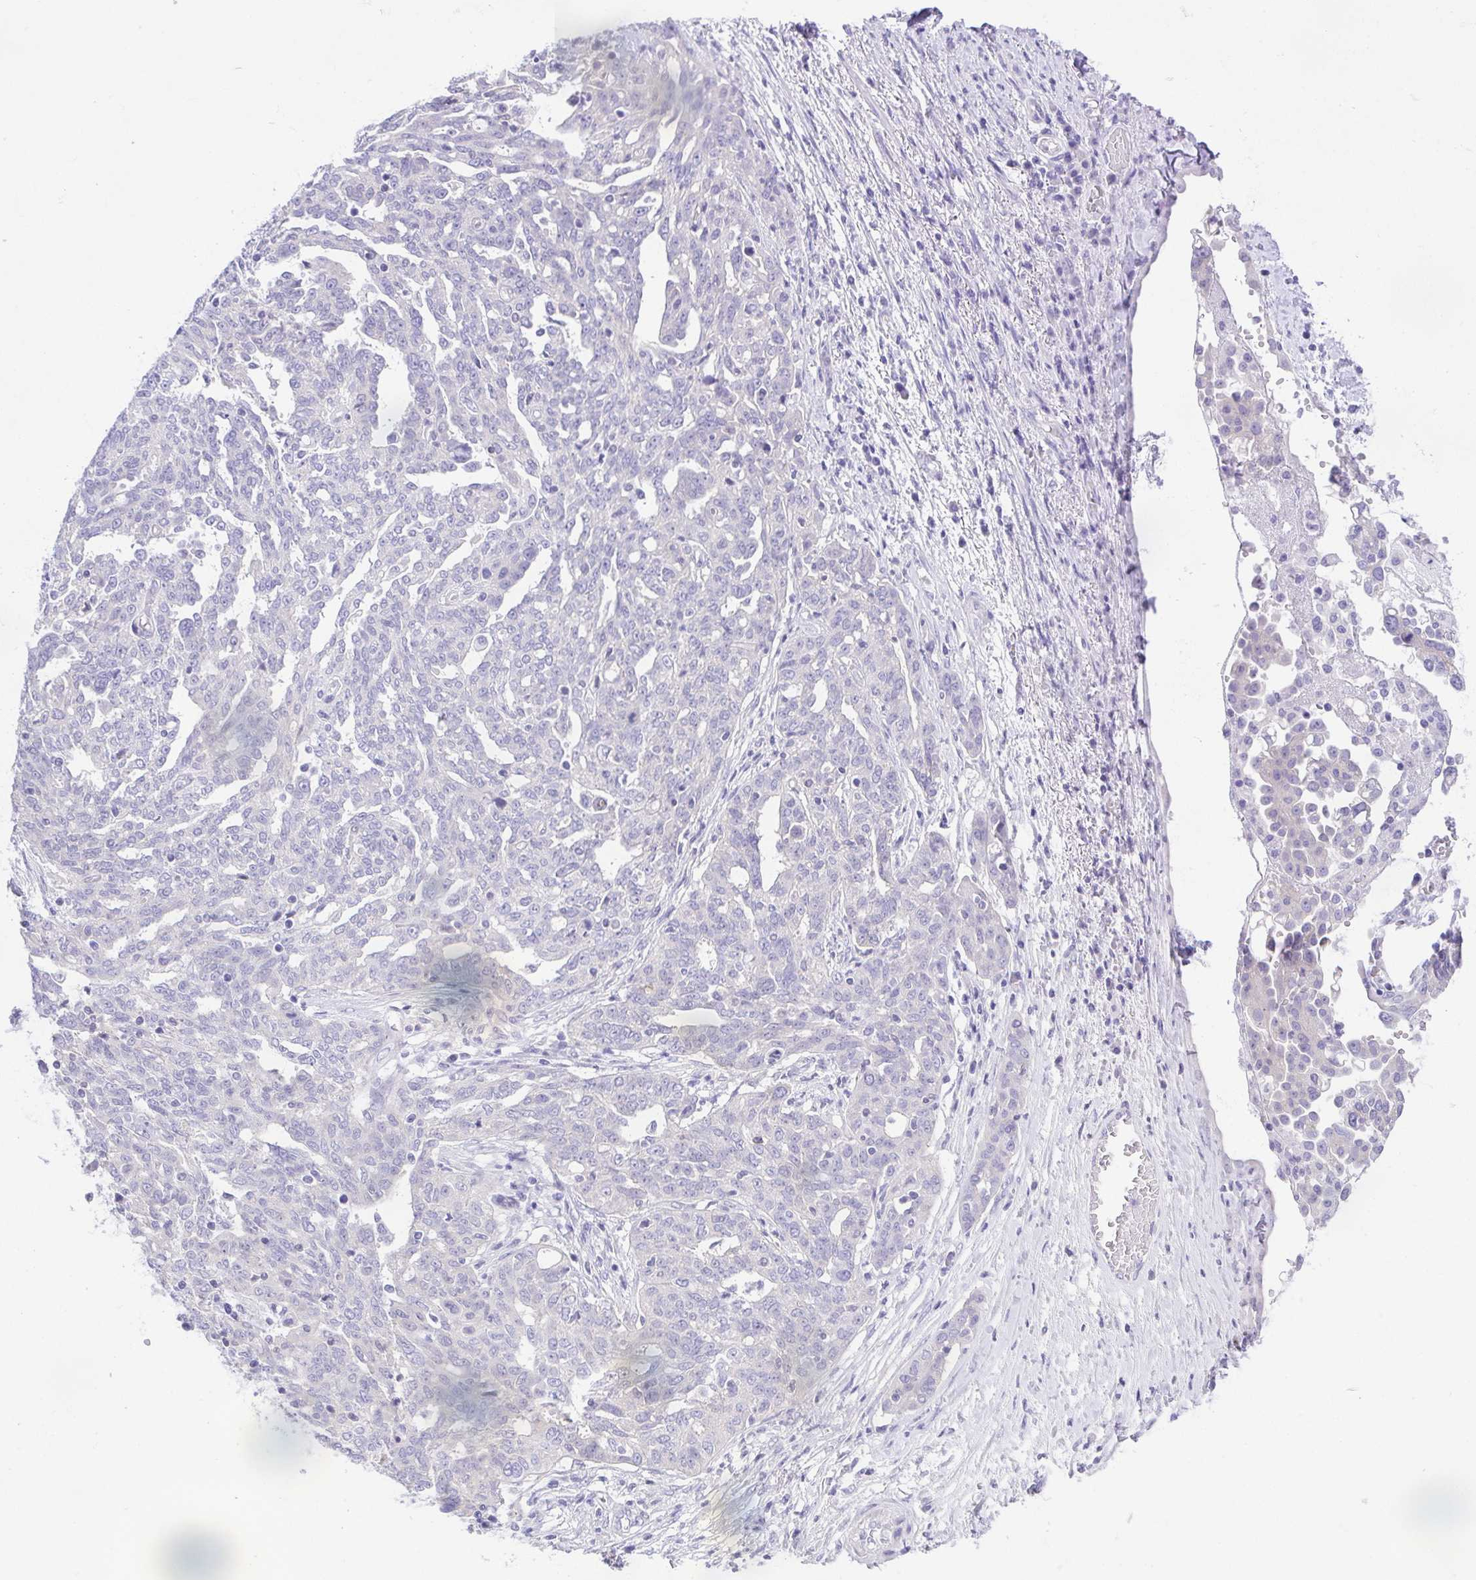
{"staining": {"intensity": "negative", "quantity": "none", "location": "none"}, "tissue": "ovarian cancer", "cell_type": "Tumor cells", "image_type": "cancer", "snomed": [{"axis": "morphology", "description": "Cystadenocarcinoma, serous, NOS"}, {"axis": "topography", "description": "Ovary"}], "caption": "The immunohistochemistry histopathology image has no significant positivity in tumor cells of ovarian serous cystadenocarcinoma tissue.", "gene": "LUZP4", "patient": {"sex": "female", "age": 67}}